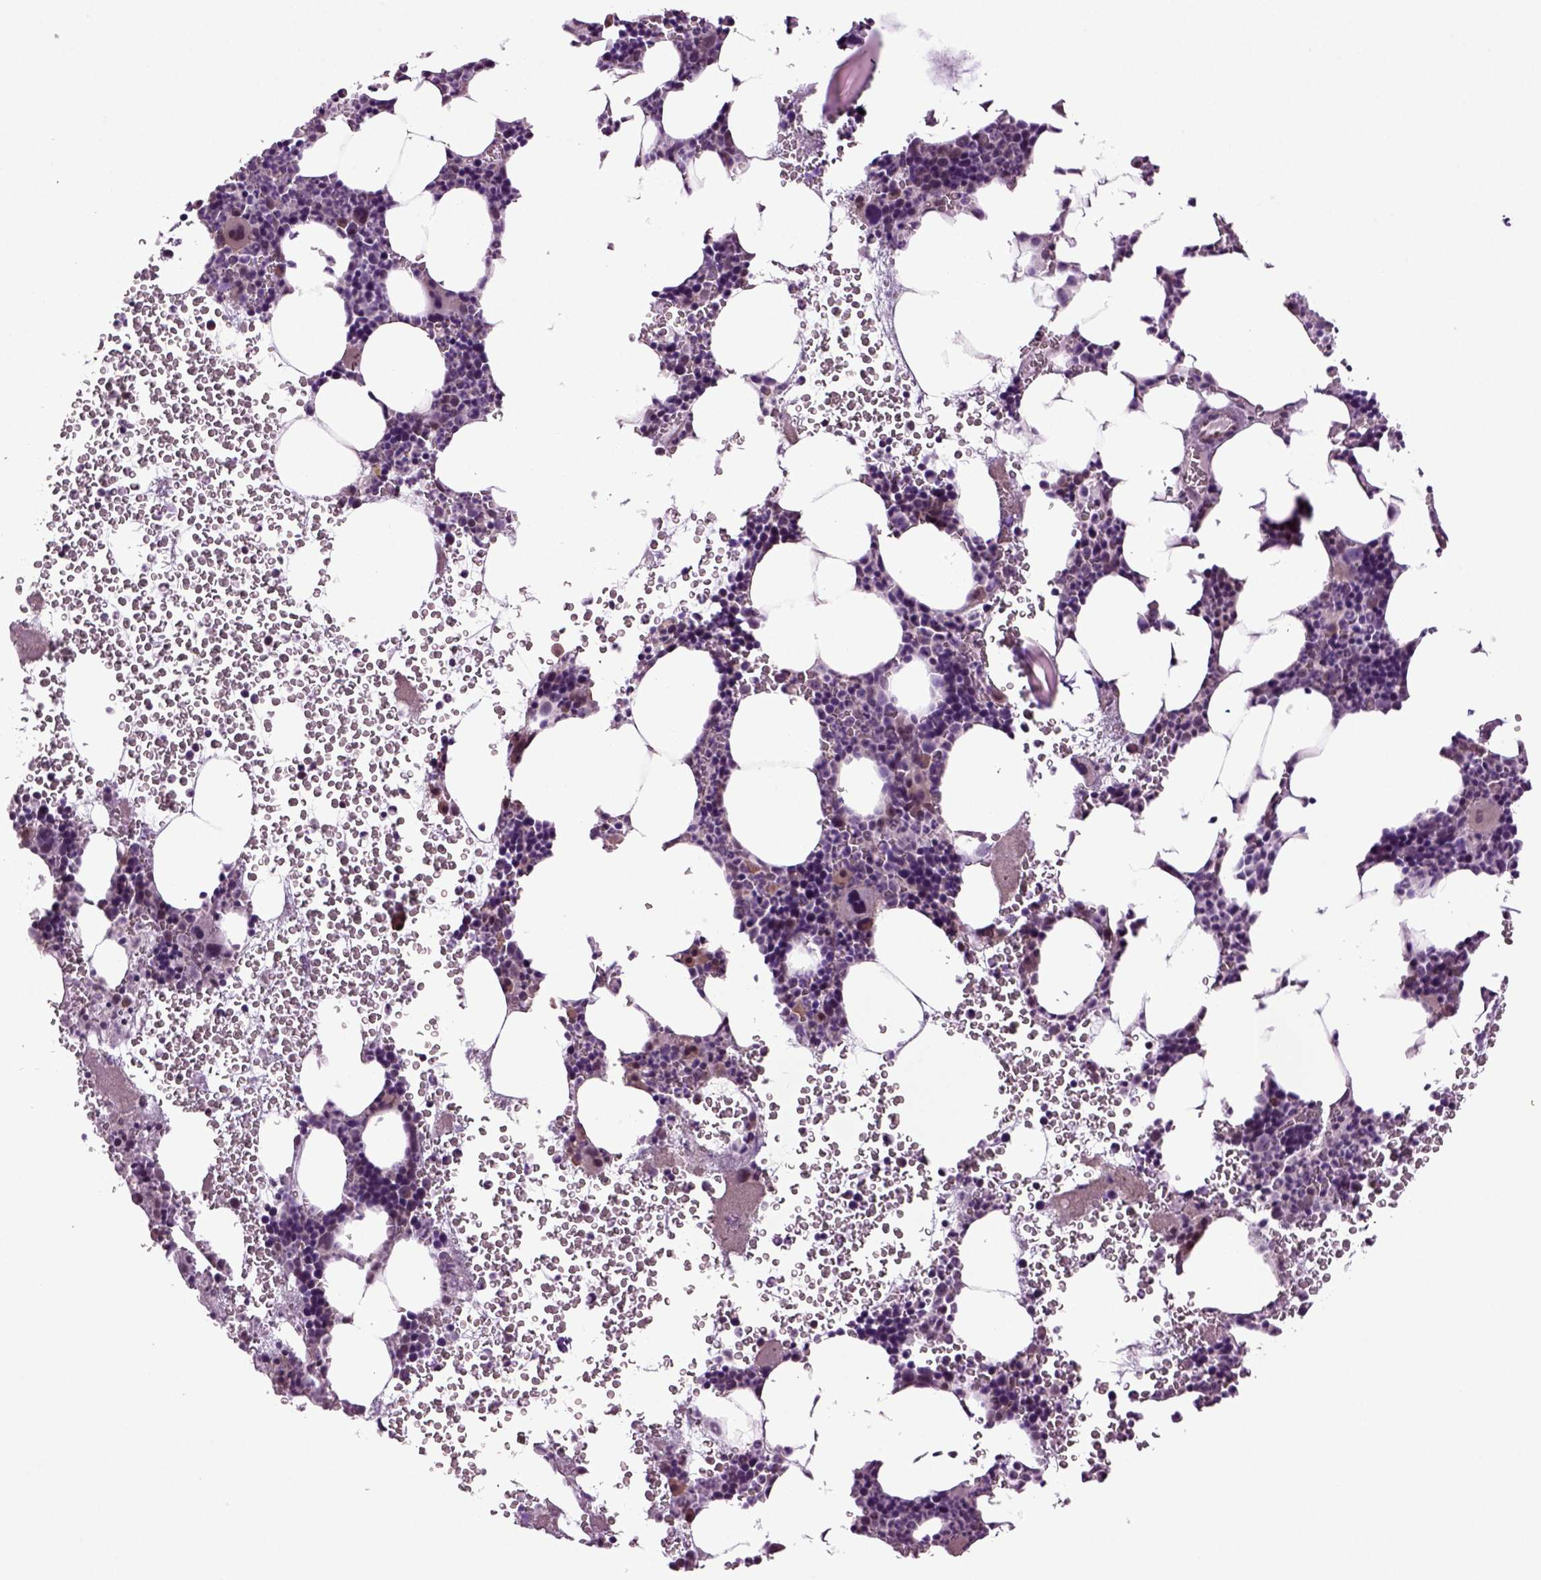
{"staining": {"intensity": "weak", "quantity": "<25%", "location": "cytoplasmic/membranous"}, "tissue": "bone marrow", "cell_type": "Hematopoietic cells", "image_type": "normal", "snomed": [{"axis": "morphology", "description": "Normal tissue, NOS"}, {"axis": "topography", "description": "Bone marrow"}], "caption": "This is a image of IHC staining of normal bone marrow, which shows no staining in hematopoietic cells. (Brightfield microscopy of DAB immunohistochemistry at high magnification).", "gene": "HAGHL", "patient": {"sex": "male", "age": 44}}